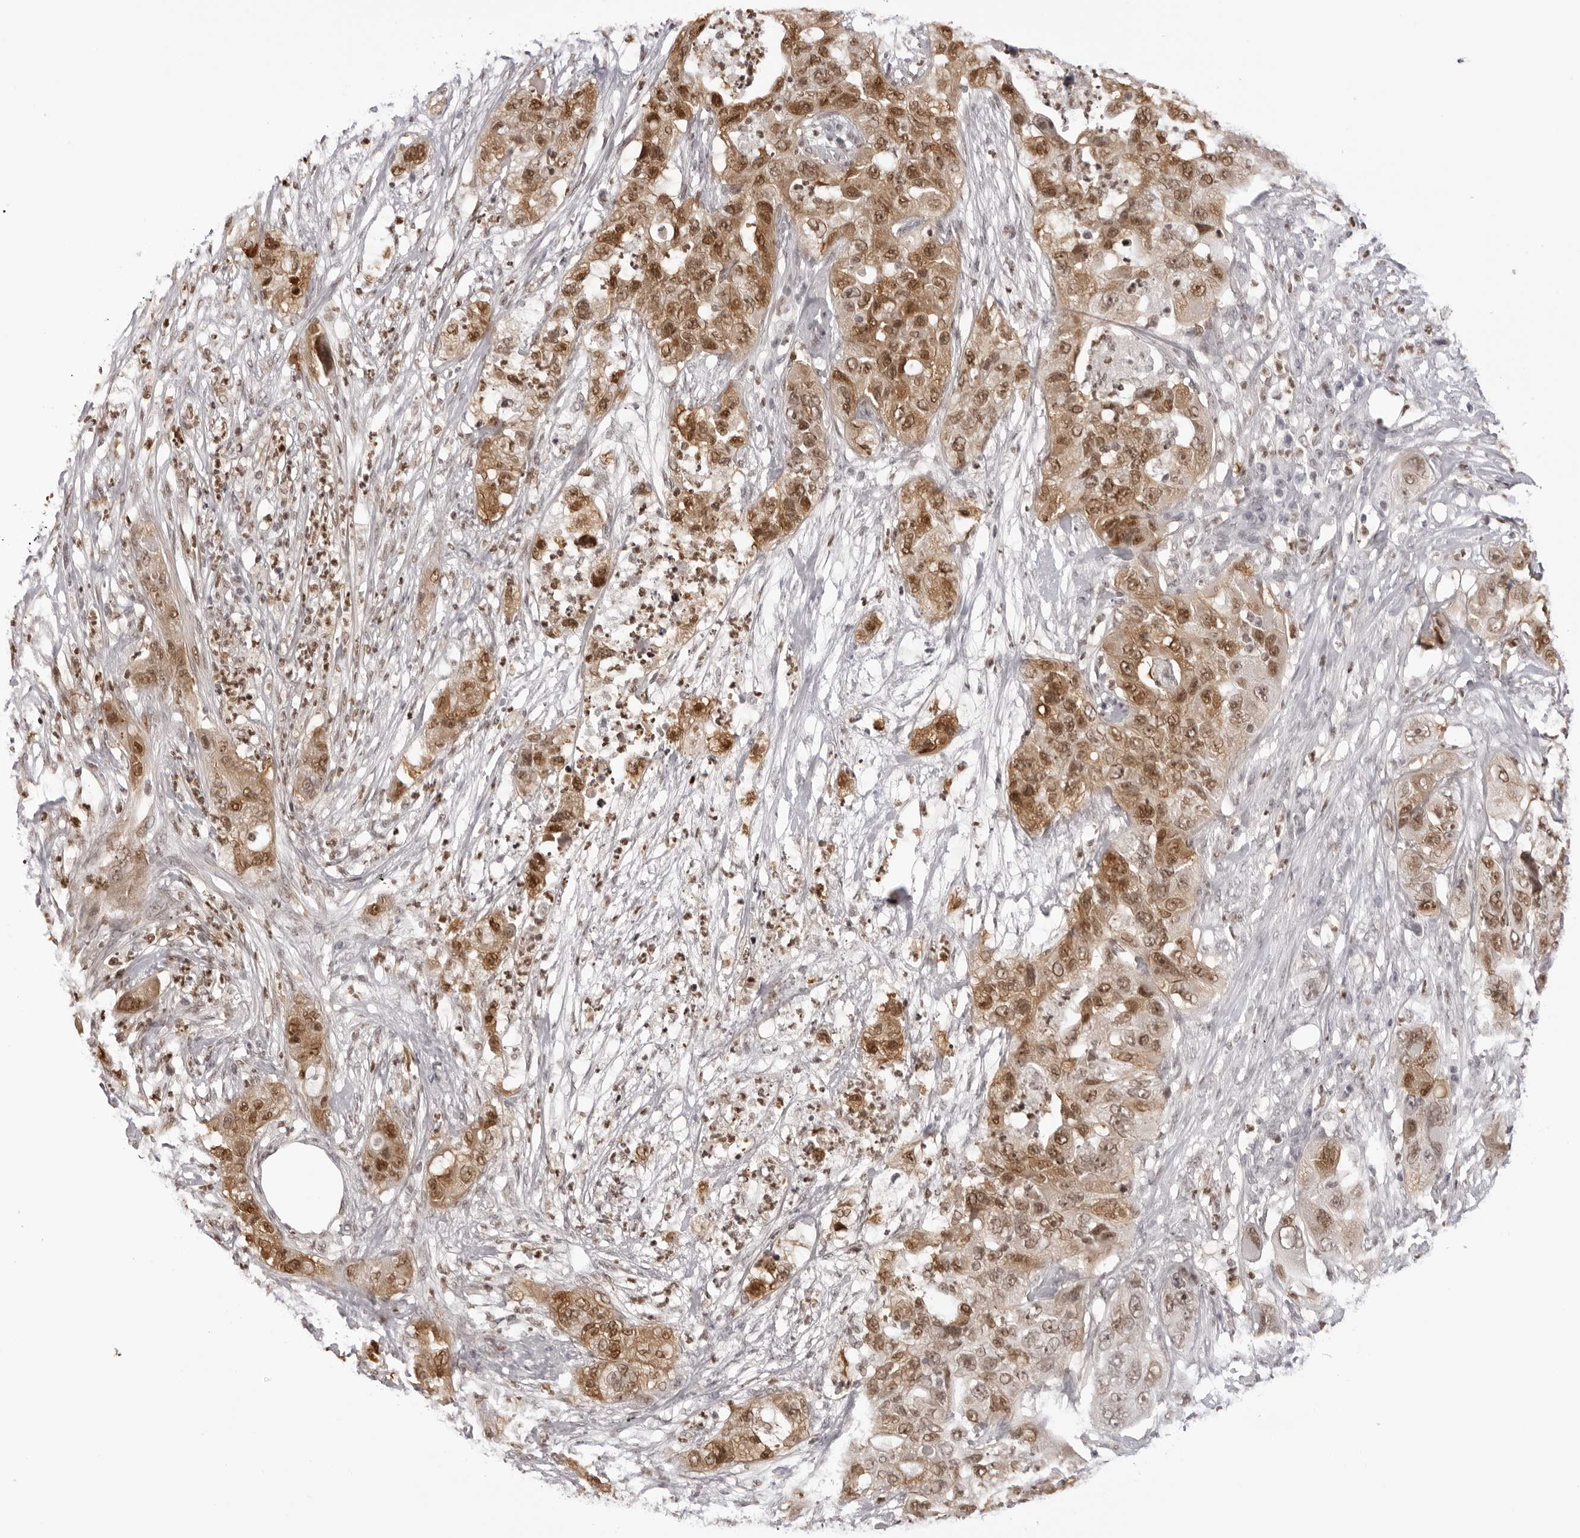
{"staining": {"intensity": "moderate", "quantity": ">75%", "location": "cytoplasmic/membranous,nuclear"}, "tissue": "pancreatic cancer", "cell_type": "Tumor cells", "image_type": "cancer", "snomed": [{"axis": "morphology", "description": "Adenocarcinoma, NOS"}, {"axis": "topography", "description": "Pancreas"}], "caption": "The histopathology image exhibits immunohistochemical staining of pancreatic adenocarcinoma. There is moderate cytoplasmic/membranous and nuclear staining is seen in approximately >75% of tumor cells.", "gene": "HSPA4", "patient": {"sex": "female", "age": 78}}